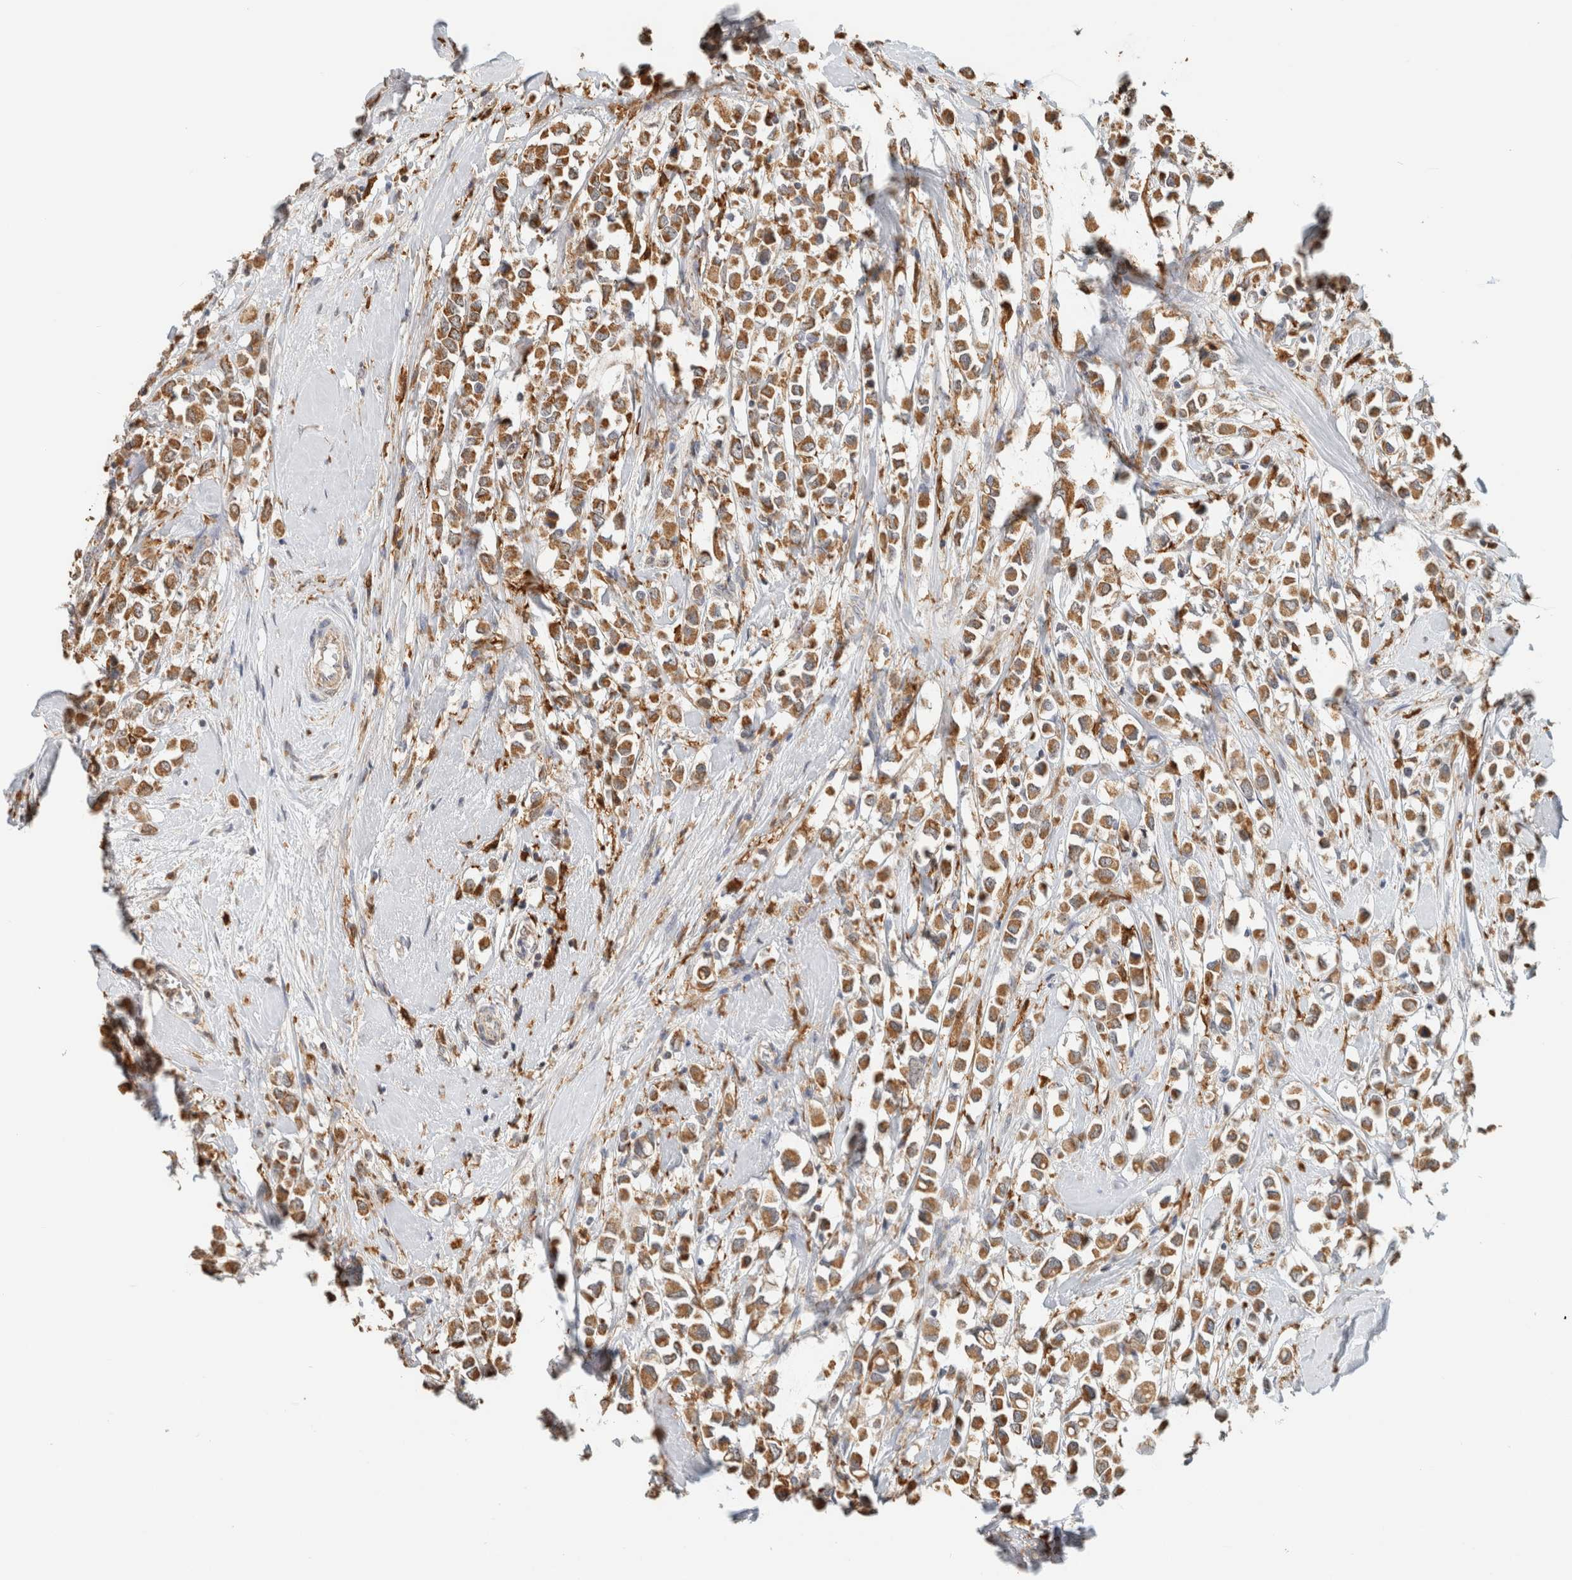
{"staining": {"intensity": "moderate", "quantity": ">75%", "location": "cytoplasmic/membranous"}, "tissue": "breast cancer", "cell_type": "Tumor cells", "image_type": "cancer", "snomed": [{"axis": "morphology", "description": "Duct carcinoma"}, {"axis": "topography", "description": "Breast"}], "caption": "Immunohistochemistry histopathology image of neoplastic tissue: breast infiltrating ductal carcinoma stained using immunohistochemistry exhibits medium levels of moderate protein expression localized specifically in the cytoplasmic/membranous of tumor cells, appearing as a cytoplasmic/membranous brown color.", "gene": "CAPG", "patient": {"sex": "female", "age": 61}}